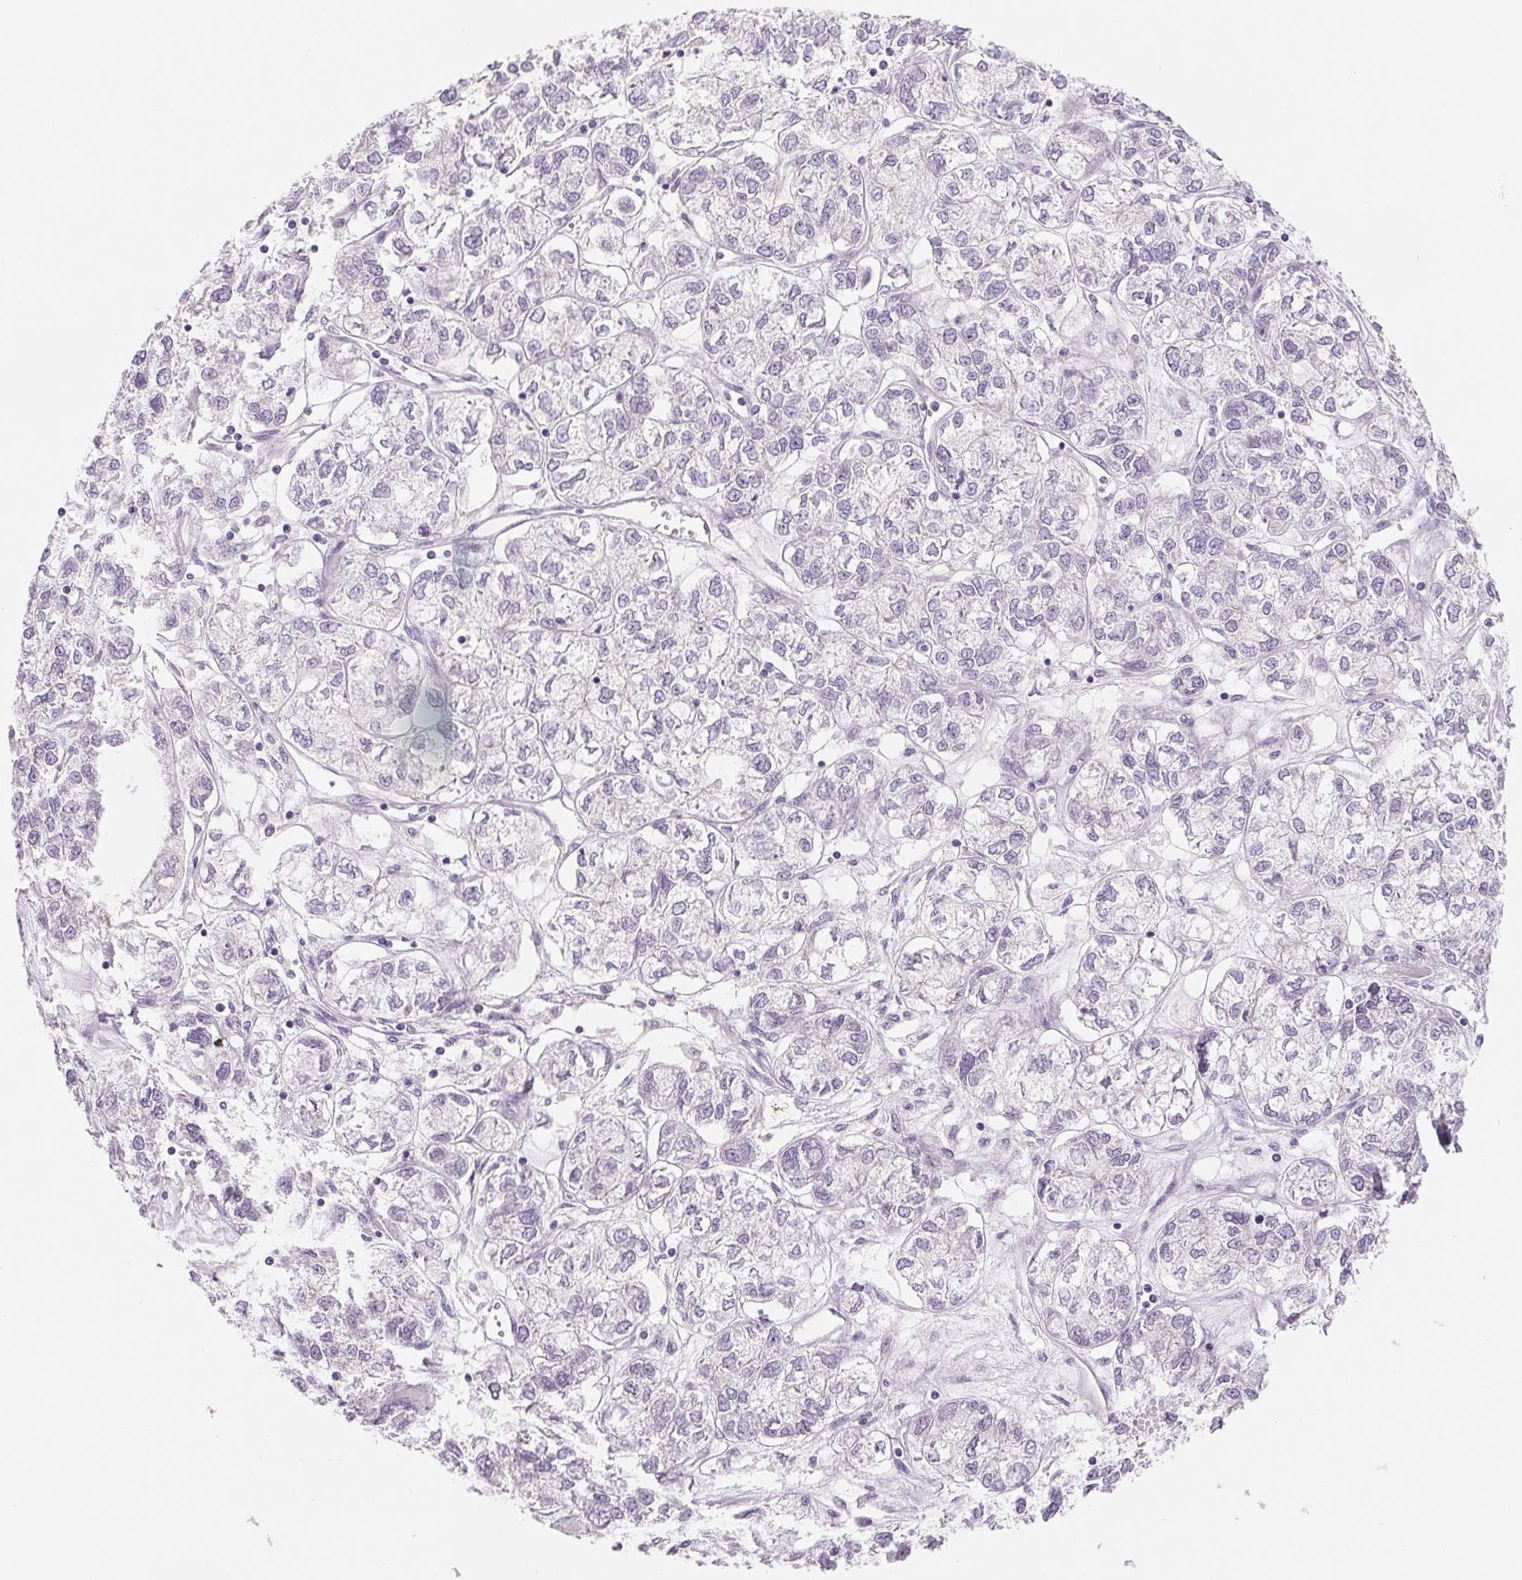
{"staining": {"intensity": "negative", "quantity": "none", "location": "none"}, "tissue": "ovarian cancer", "cell_type": "Tumor cells", "image_type": "cancer", "snomed": [{"axis": "morphology", "description": "Carcinoma, endometroid"}, {"axis": "topography", "description": "Ovary"}], "caption": "Ovarian endometroid carcinoma was stained to show a protein in brown. There is no significant expression in tumor cells.", "gene": "CCDC168", "patient": {"sex": "female", "age": 64}}